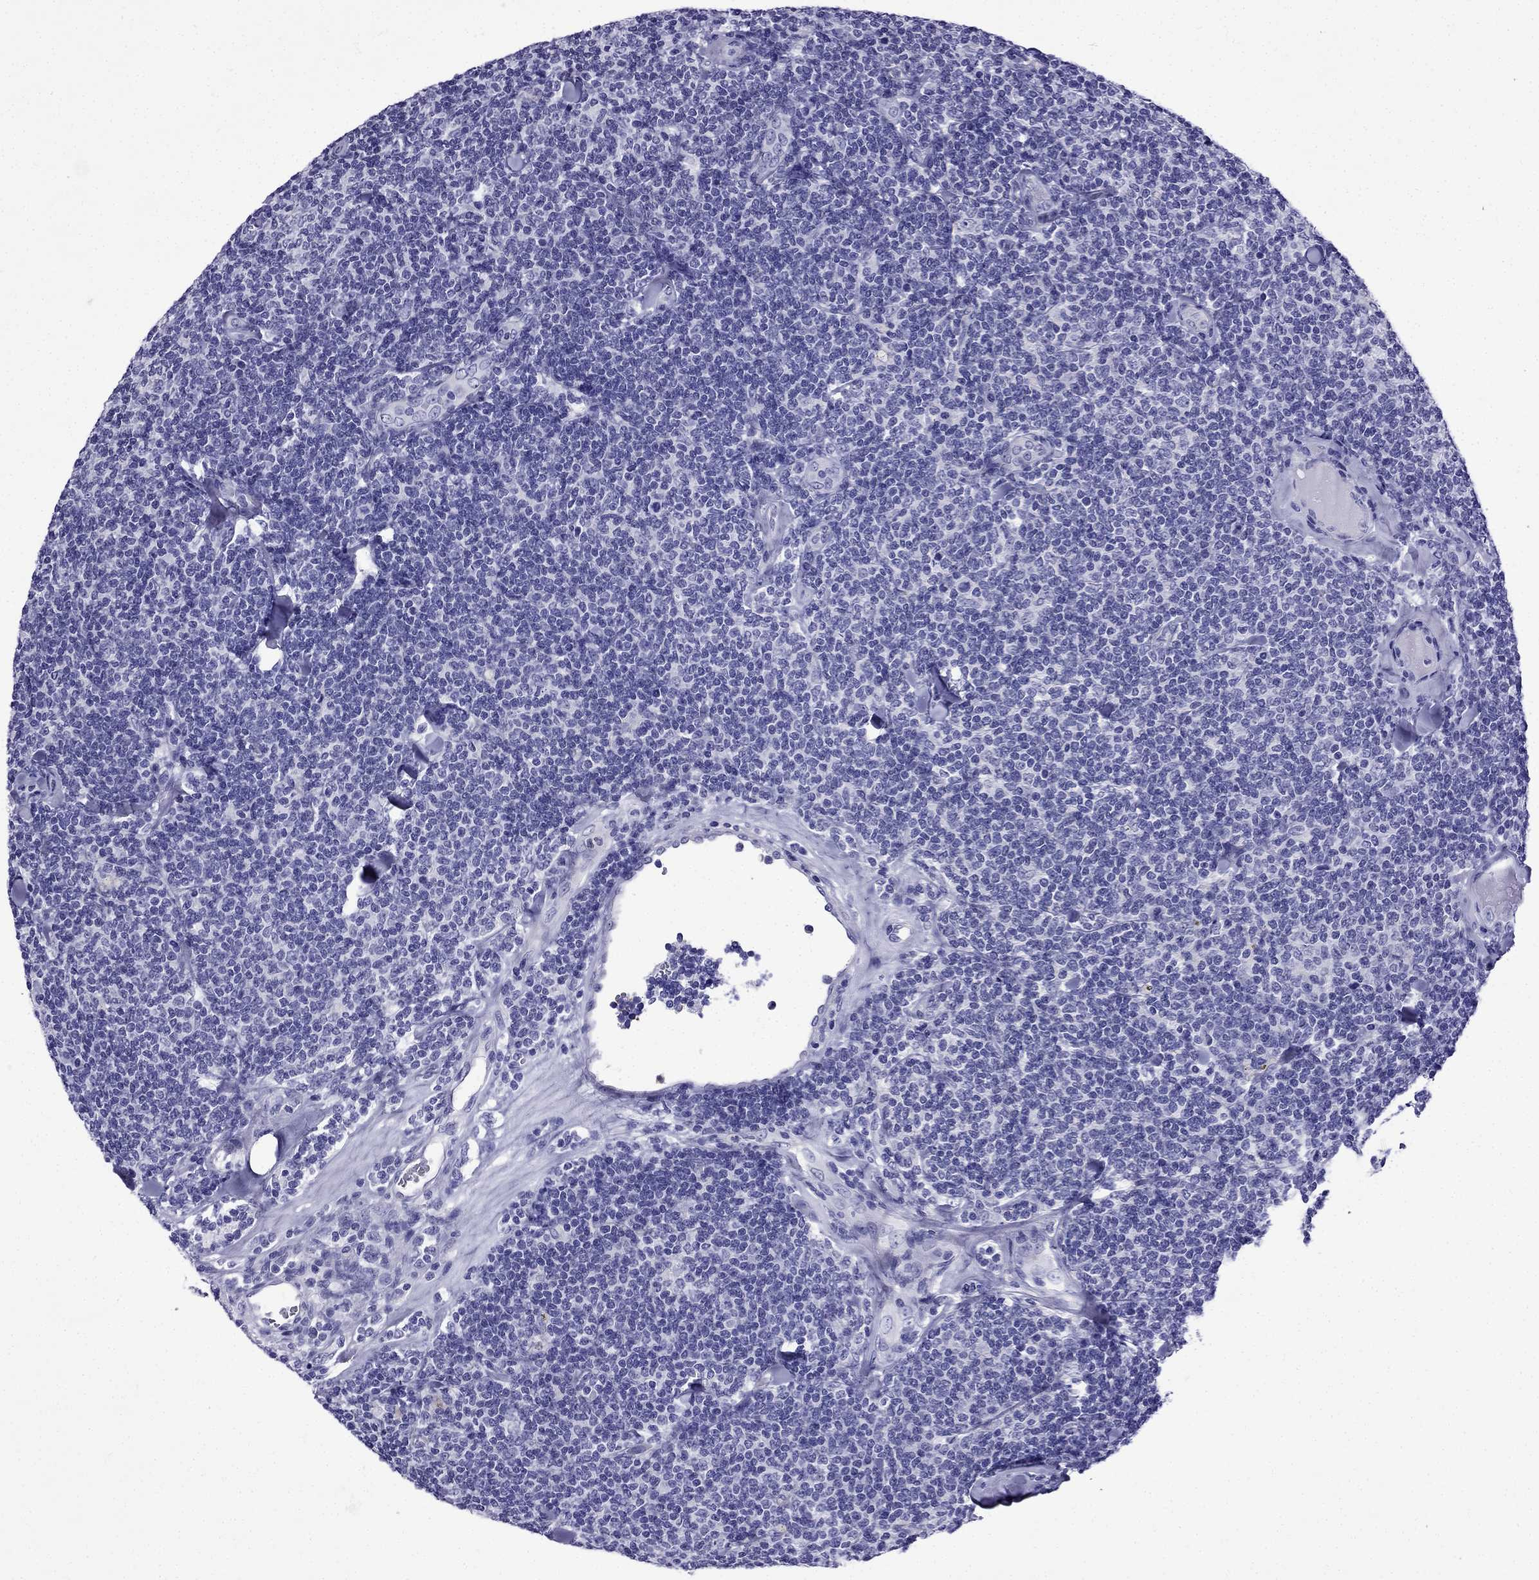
{"staining": {"intensity": "negative", "quantity": "none", "location": "none"}, "tissue": "lymphoma", "cell_type": "Tumor cells", "image_type": "cancer", "snomed": [{"axis": "morphology", "description": "Malignant lymphoma, non-Hodgkin's type, Low grade"}, {"axis": "topography", "description": "Lymph node"}], "caption": "Tumor cells are negative for protein expression in human lymphoma.", "gene": "ERC2", "patient": {"sex": "female", "age": 56}}